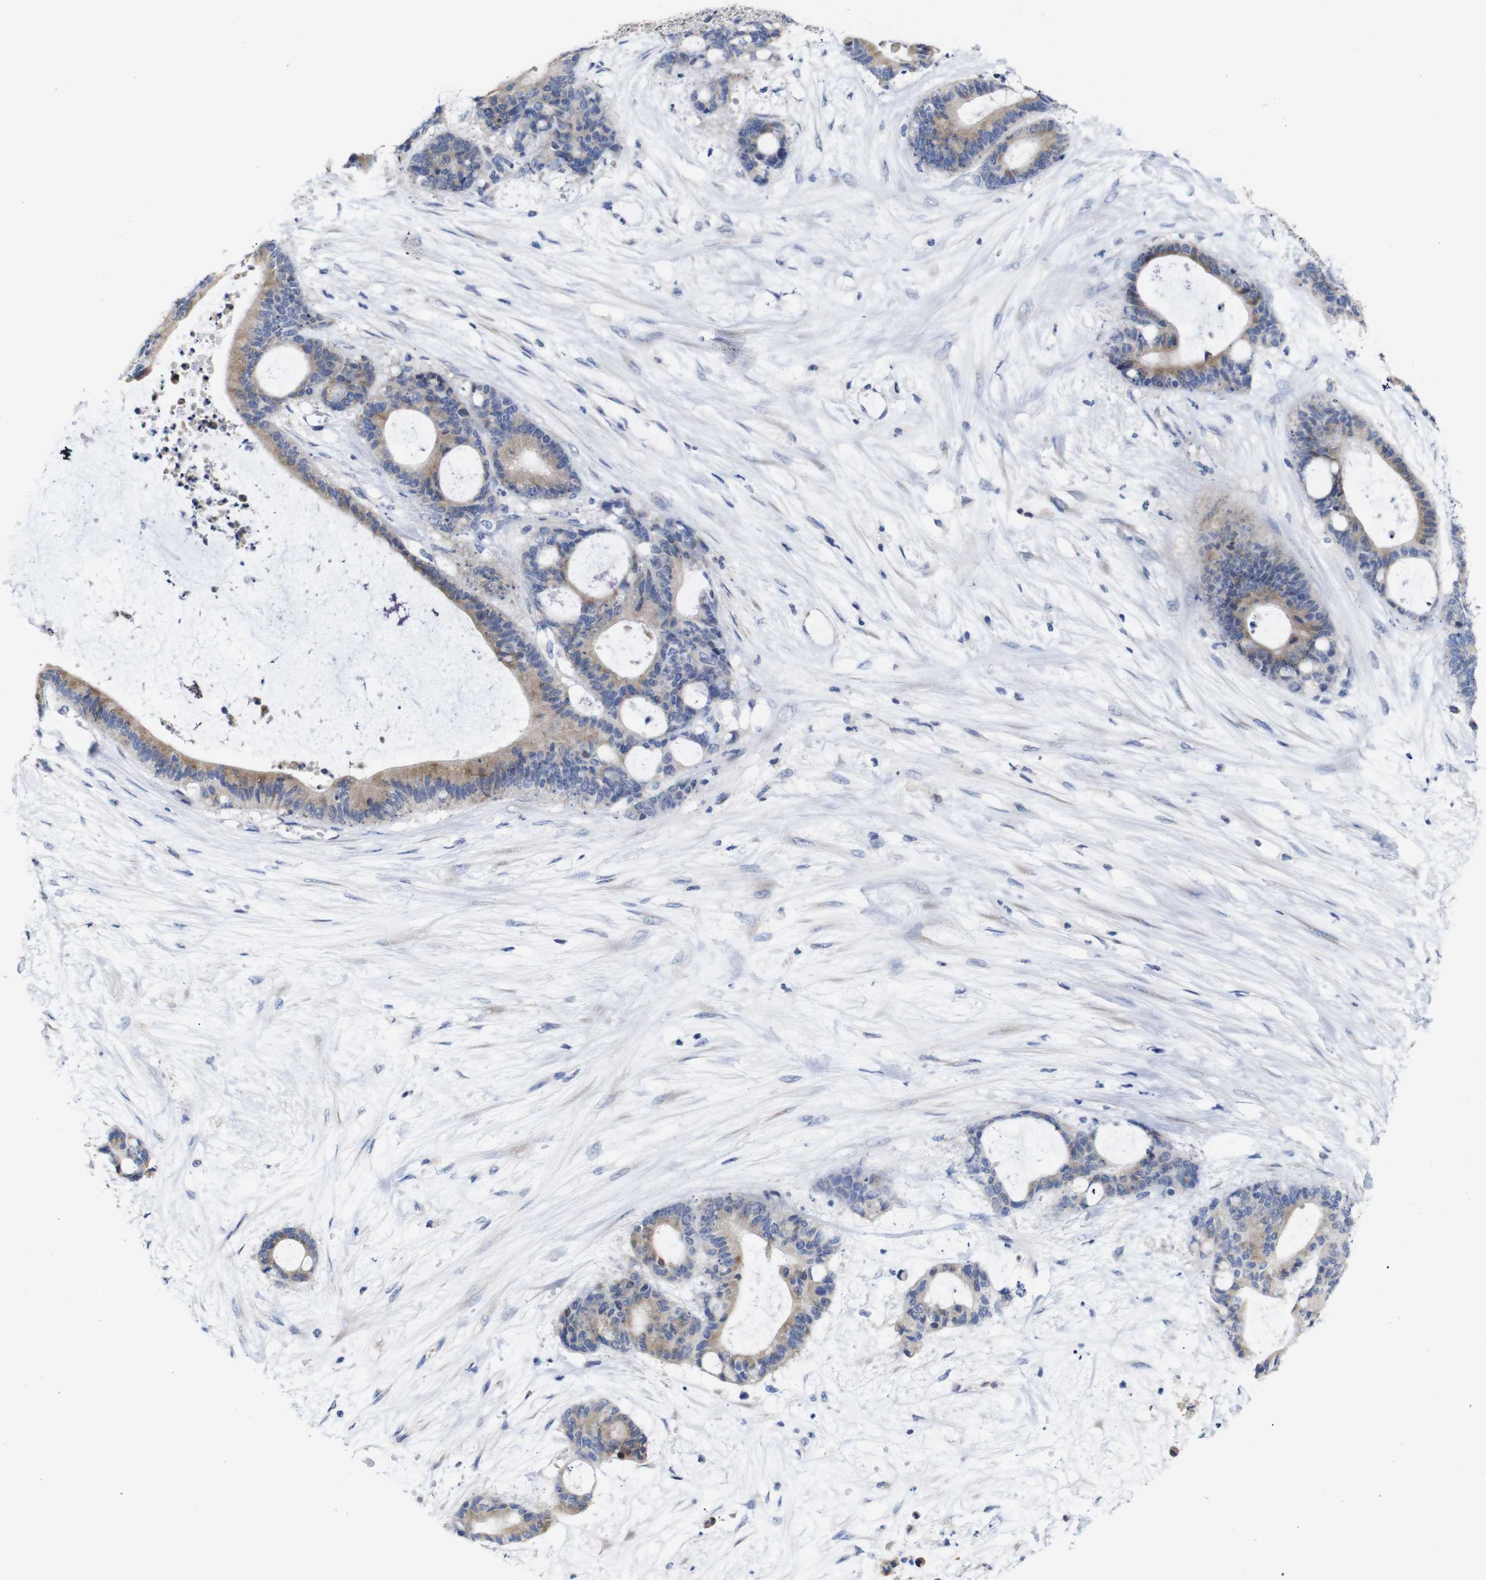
{"staining": {"intensity": "weak", "quantity": ">75%", "location": "cytoplasmic/membranous"}, "tissue": "liver cancer", "cell_type": "Tumor cells", "image_type": "cancer", "snomed": [{"axis": "morphology", "description": "Cholangiocarcinoma"}, {"axis": "topography", "description": "Liver"}], "caption": "Immunohistochemistry (IHC) micrograph of liver cancer (cholangiocarcinoma) stained for a protein (brown), which reveals low levels of weak cytoplasmic/membranous staining in approximately >75% of tumor cells.", "gene": "TCEAL9", "patient": {"sex": "female", "age": 73}}